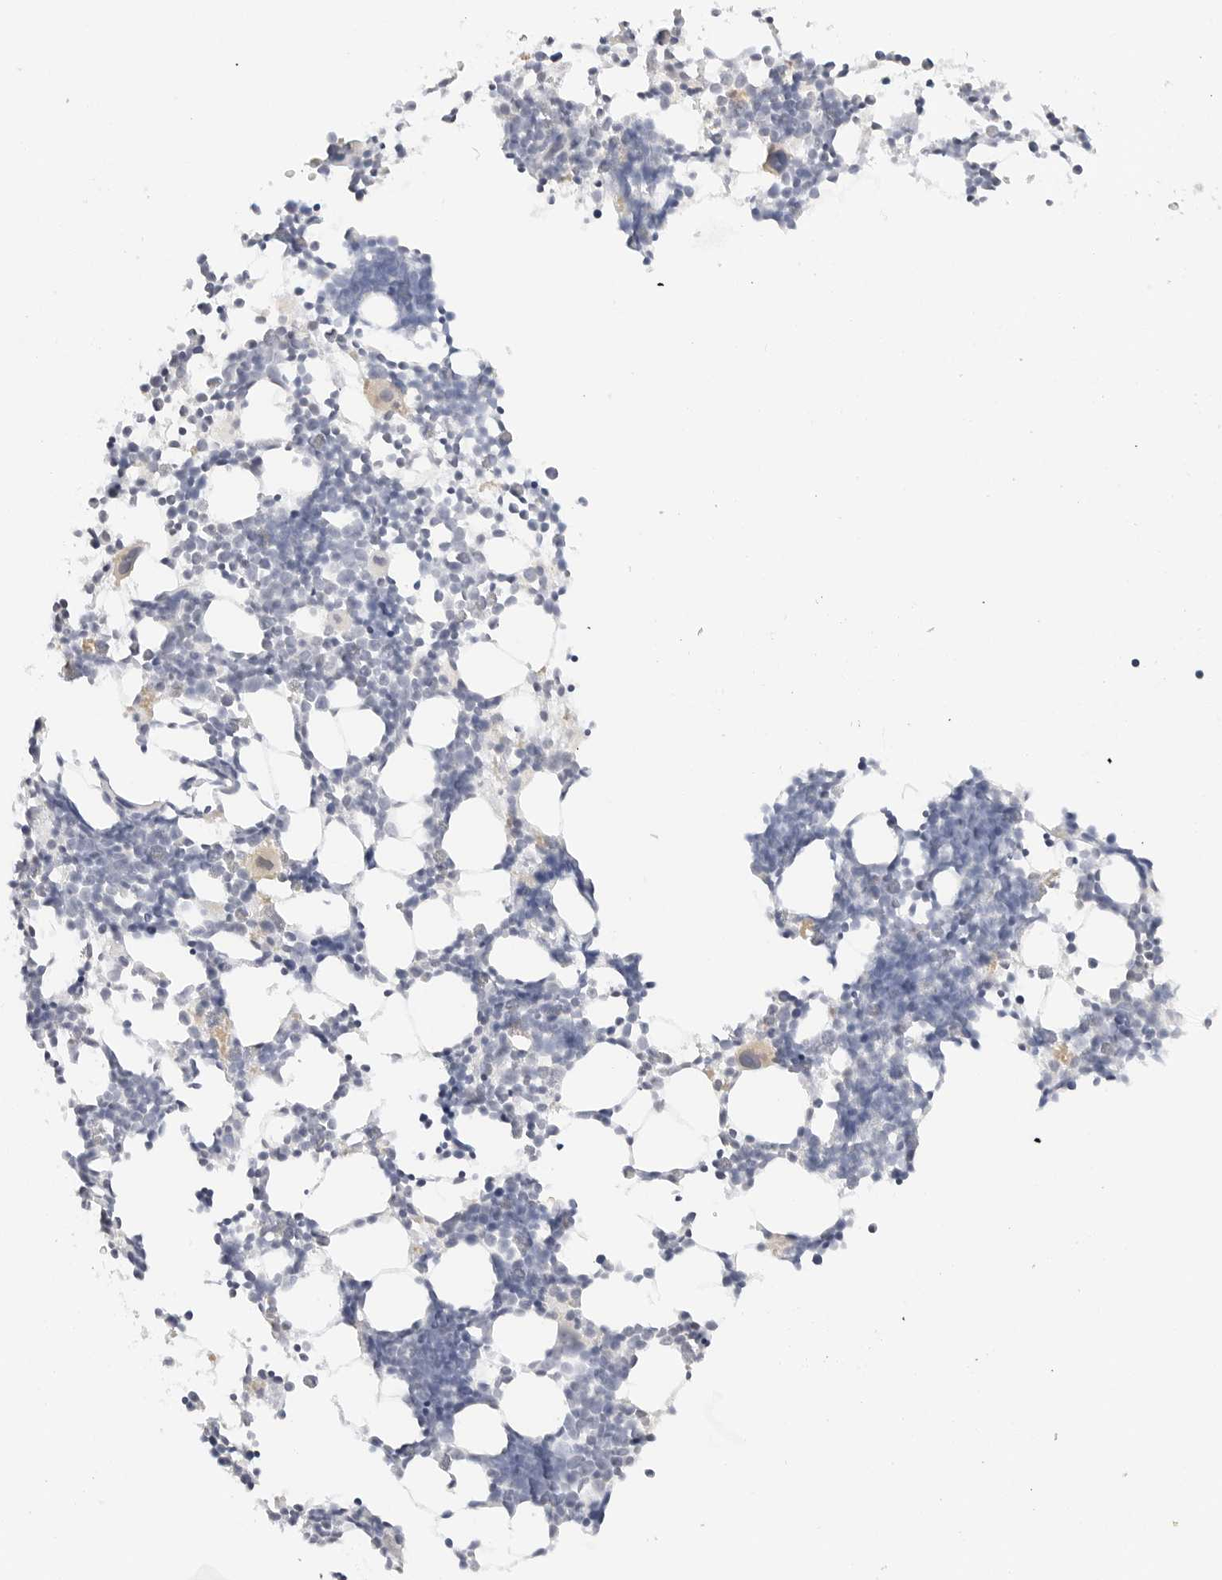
{"staining": {"intensity": "weak", "quantity": "<25%", "location": "cytoplasmic/membranous"}, "tissue": "bone marrow", "cell_type": "Hematopoietic cells", "image_type": "normal", "snomed": [{"axis": "morphology", "description": "Normal tissue, NOS"}, {"axis": "morphology", "description": "Inflammation, NOS"}, {"axis": "topography", "description": "Bone marrow"}], "caption": "A histopathology image of bone marrow stained for a protein demonstrates no brown staining in hematopoietic cells. Nuclei are stained in blue.", "gene": "PCDH19", "patient": {"sex": "male", "age": 21}}